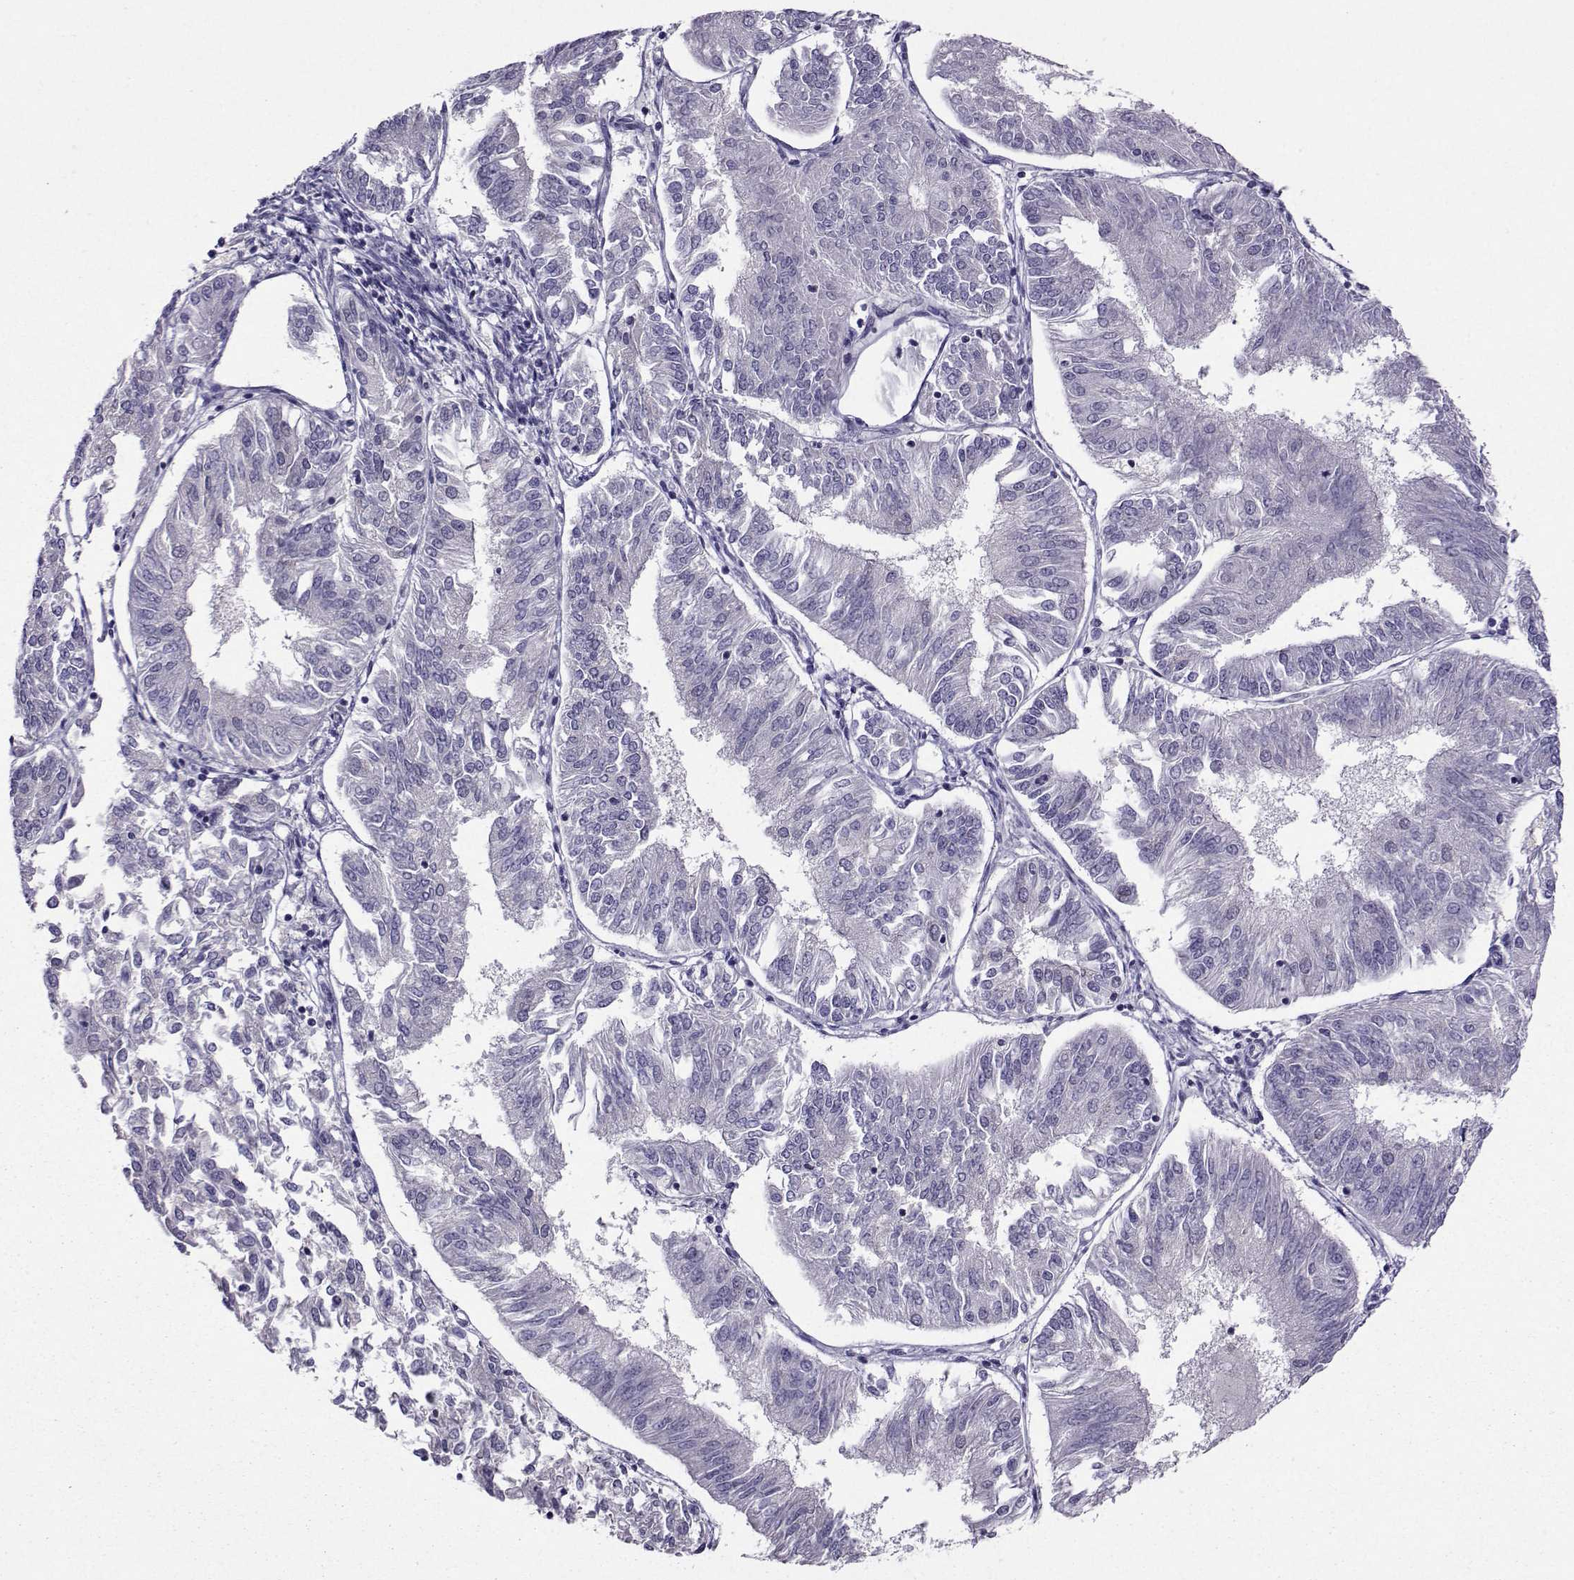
{"staining": {"intensity": "negative", "quantity": "none", "location": "none"}, "tissue": "endometrial cancer", "cell_type": "Tumor cells", "image_type": "cancer", "snomed": [{"axis": "morphology", "description": "Adenocarcinoma, NOS"}, {"axis": "topography", "description": "Endometrium"}], "caption": "The immunohistochemistry micrograph has no significant expression in tumor cells of endometrial cancer tissue. (DAB (3,3'-diaminobenzidine) IHC visualized using brightfield microscopy, high magnification).", "gene": "DDX20", "patient": {"sex": "female", "age": 58}}